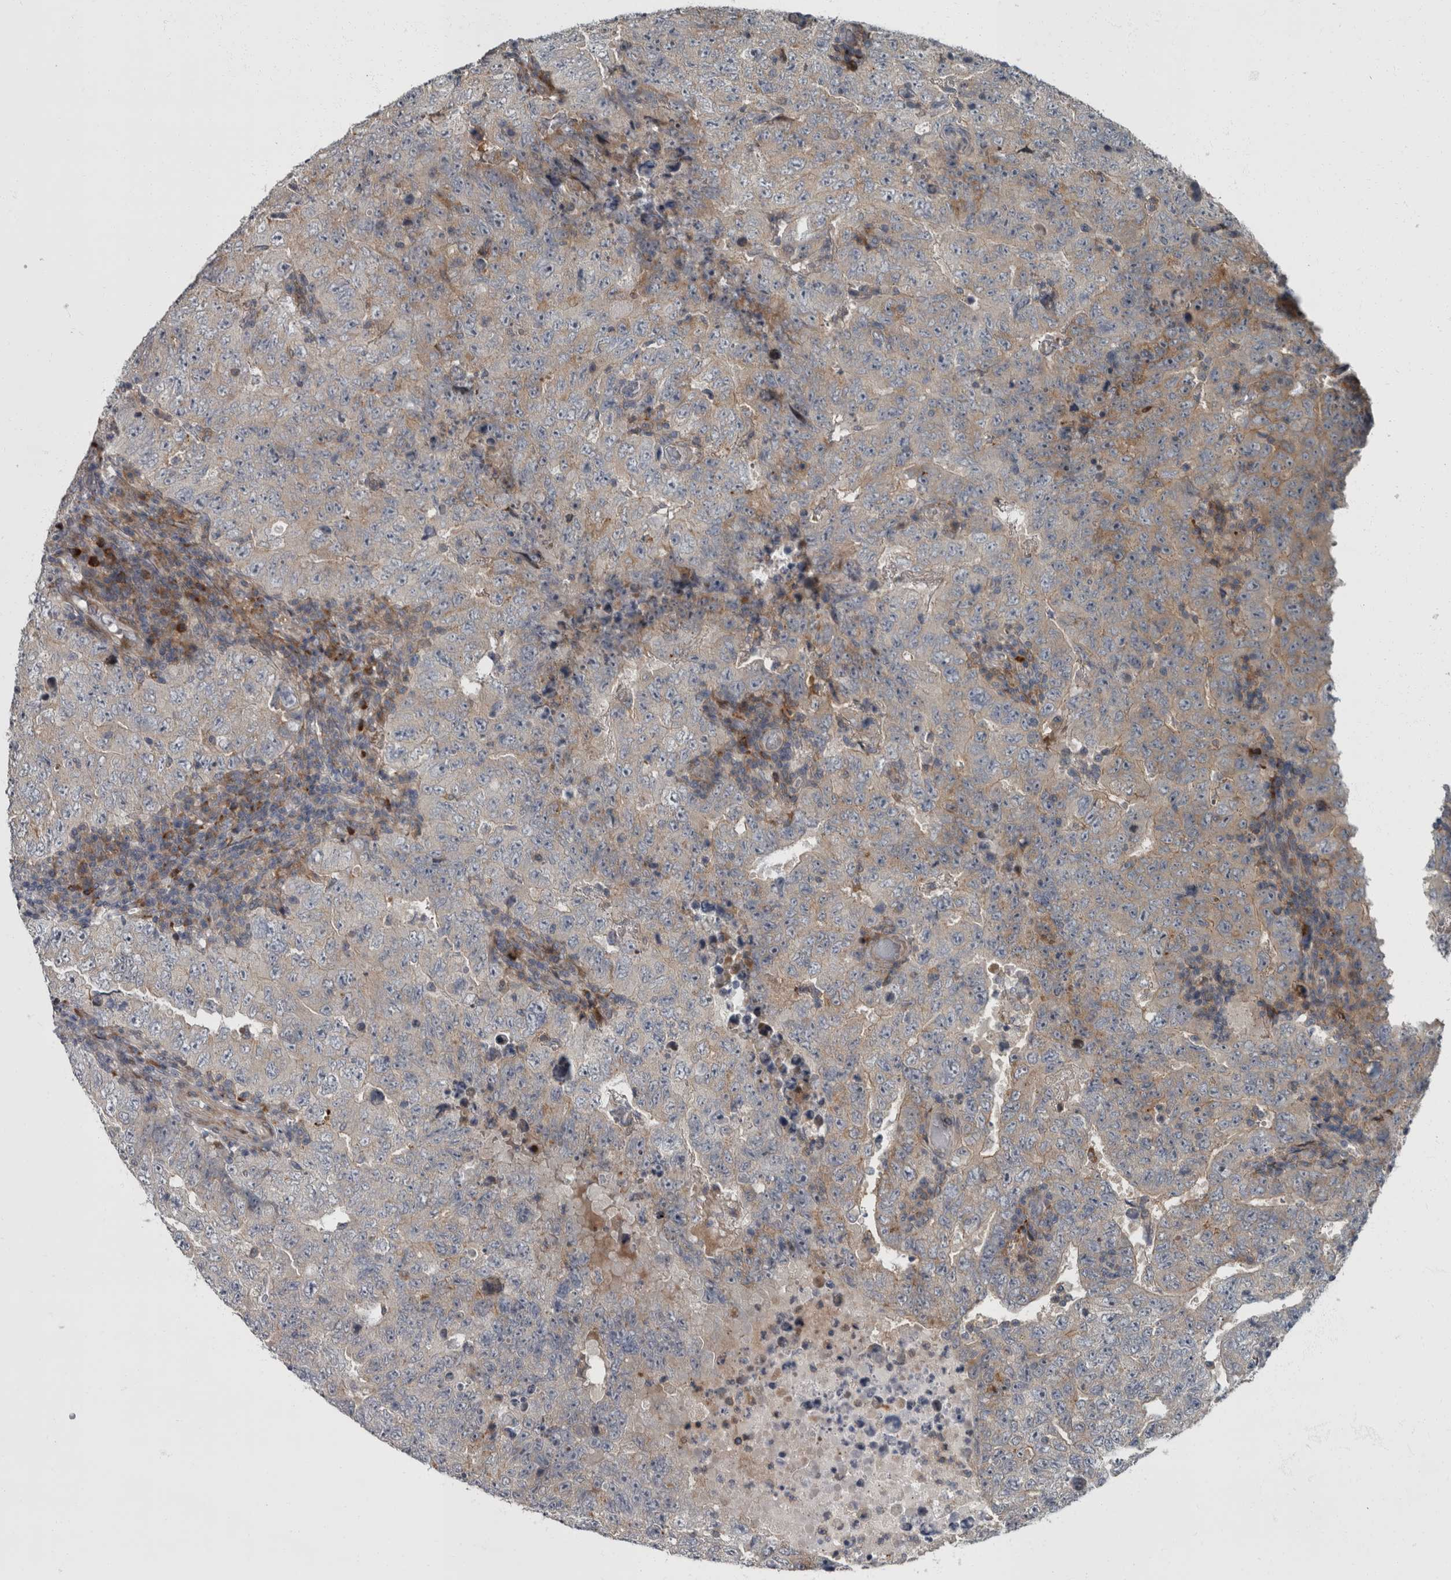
{"staining": {"intensity": "moderate", "quantity": "<25%", "location": "cytoplasmic/membranous"}, "tissue": "testis cancer", "cell_type": "Tumor cells", "image_type": "cancer", "snomed": [{"axis": "morphology", "description": "Carcinoma, Embryonal, NOS"}, {"axis": "topography", "description": "Testis"}], "caption": "Immunohistochemical staining of testis cancer exhibits low levels of moderate cytoplasmic/membranous expression in approximately <25% of tumor cells. Nuclei are stained in blue.", "gene": "CDC42BPG", "patient": {"sex": "male", "age": 26}}